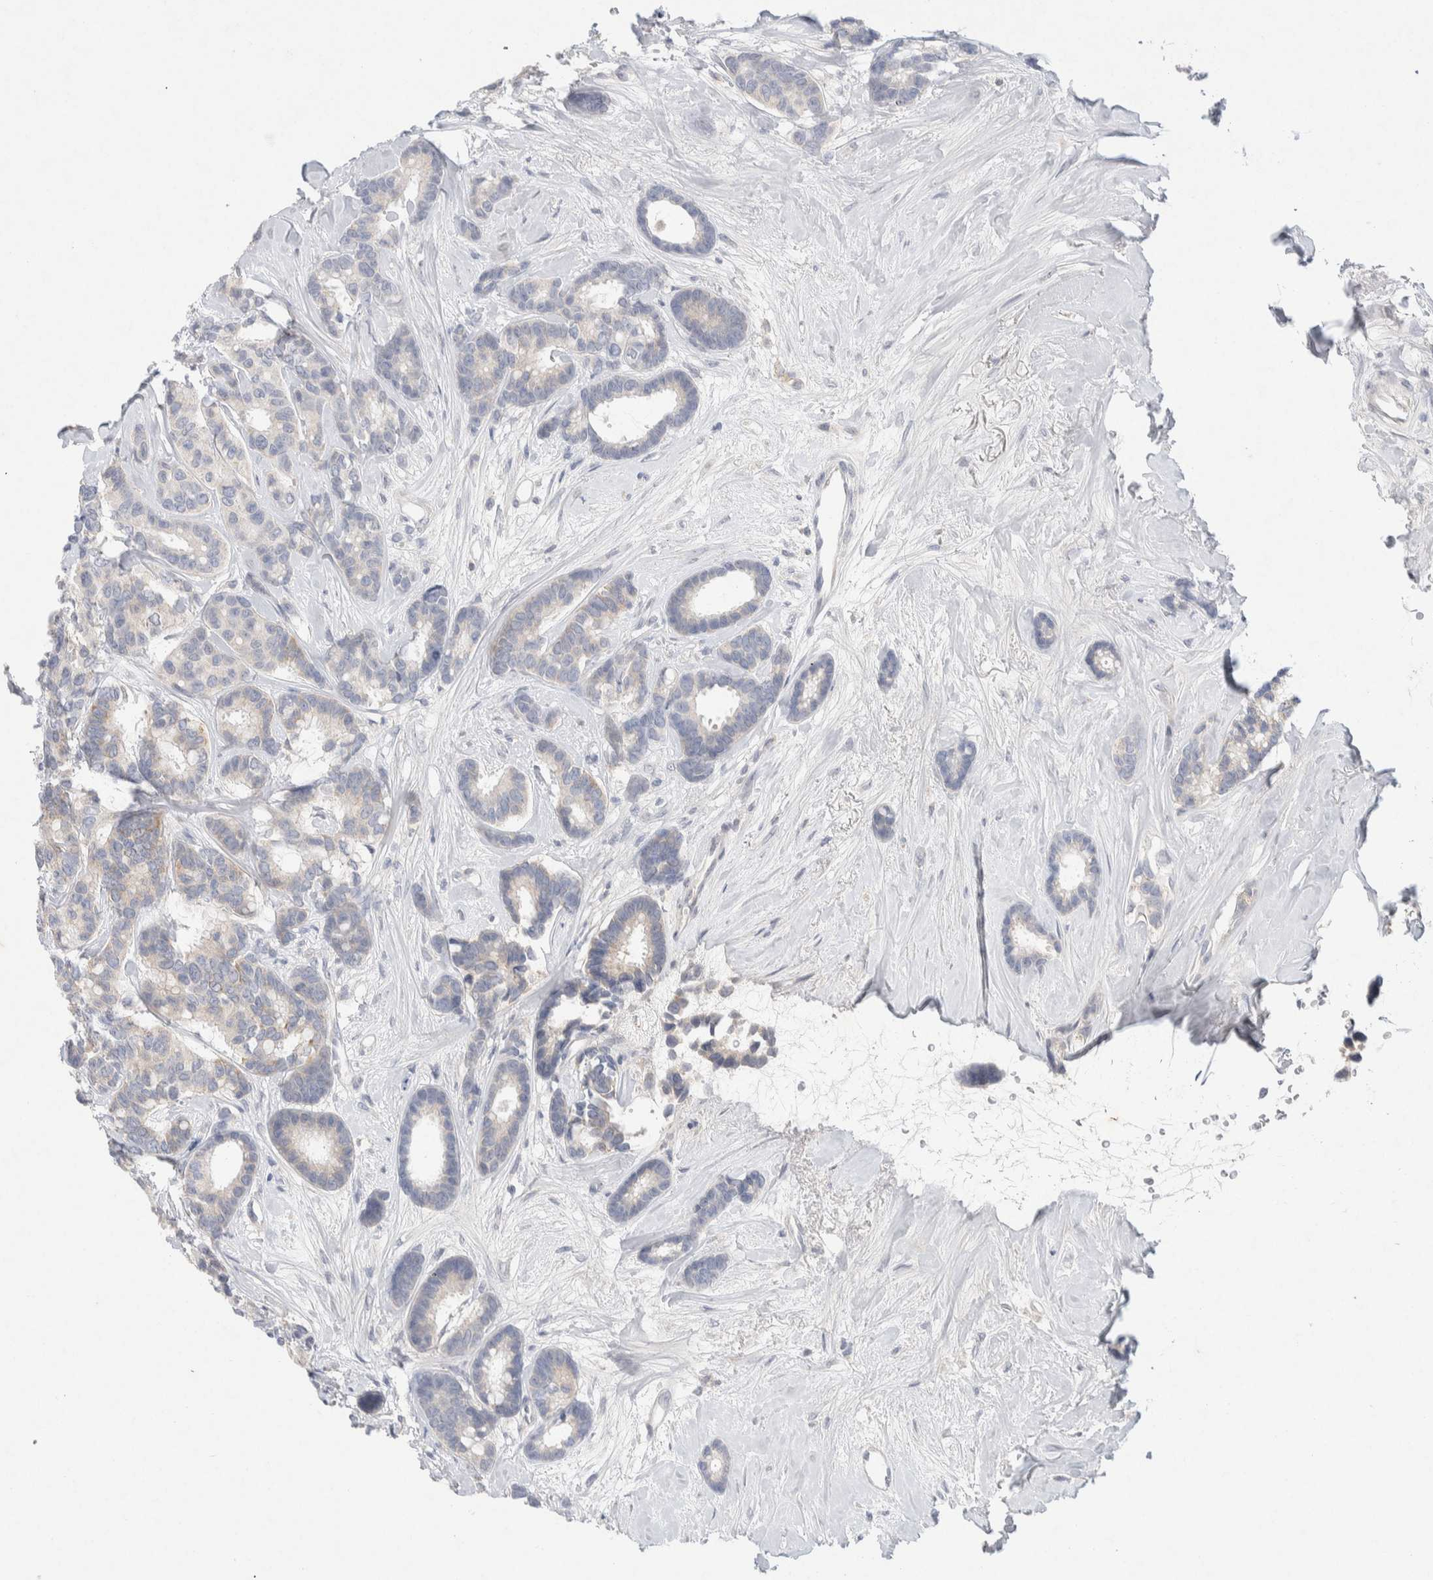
{"staining": {"intensity": "negative", "quantity": "none", "location": "none"}, "tissue": "breast cancer", "cell_type": "Tumor cells", "image_type": "cancer", "snomed": [{"axis": "morphology", "description": "Duct carcinoma"}, {"axis": "topography", "description": "Breast"}], "caption": "Tumor cells show no significant protein positivity in infiltrating ductal carcinoma (breast). (Stains: DAB immunohistochemistry with hematoxylin counter stain, Microscopy: brightfield microscopy at high magnification).", "gene": "CMTM4", "patient": {"sex": "female", "age": 87}}